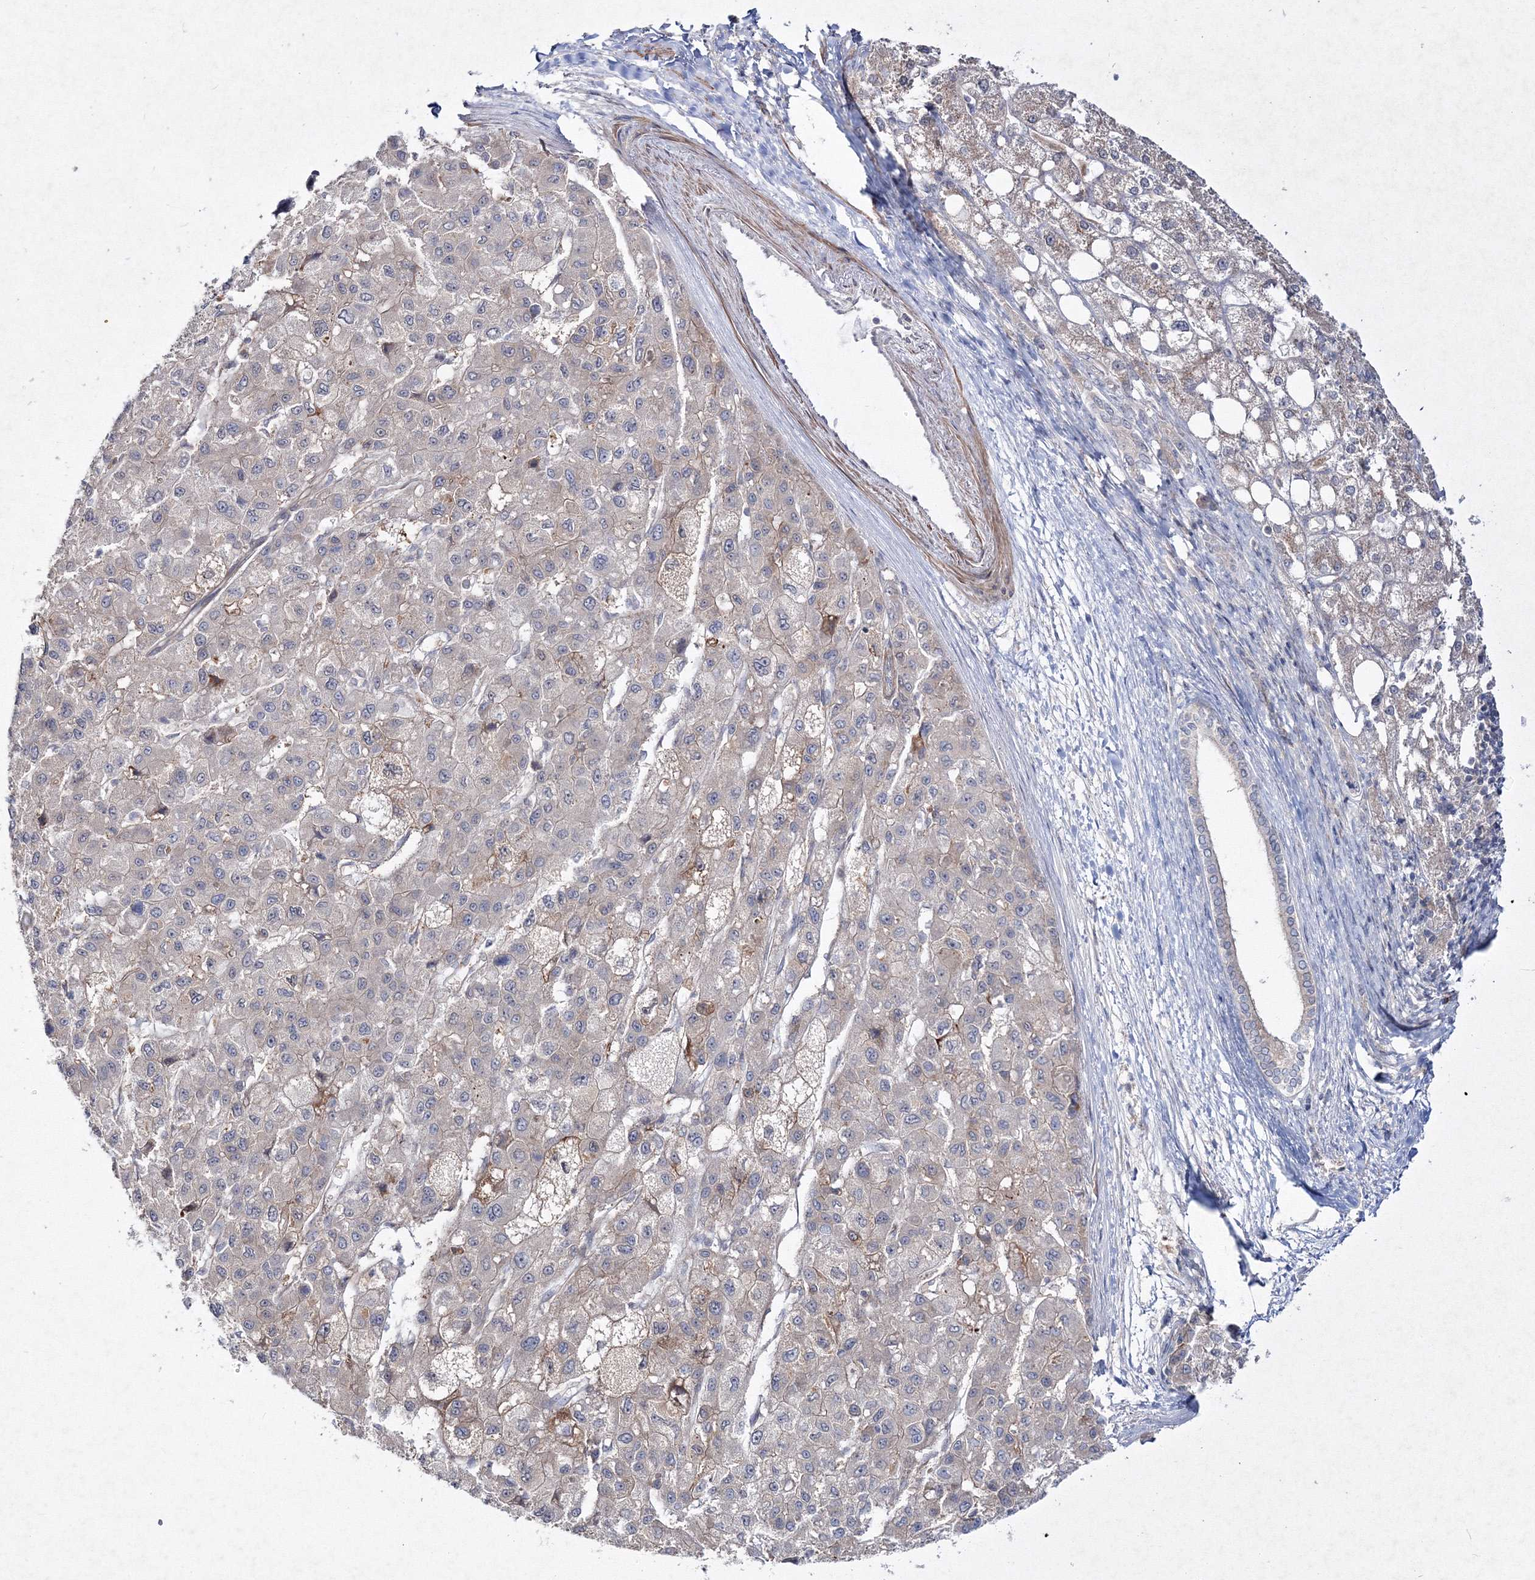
{"staining": {"intensity": "moderate", "quantity": "25%-75%", "location": "cytoplasmic/membranous"}, "tissue": "liver cancer", "cell_type": "Tumor cells", "image_type": "cancer", "snomed": [{"axis": "morphology", "description": "Carcinoma, Hepatocellular, NOS"}, {"axis": "topography", "description": "Liver"}], "caption": "Immunohistochemical staining of human hepatocellular carcinoma (liver) reveals moderate cytoplasmic/membranous protein positivity in approximately 25%-75% of tumor cells. The protein is stained brown, and the nuclei are stained in blue (DAB (3,3'-diaminobenzidine) IHC with brightfield microscopy, high magnification).", "gene": "IPMK", "patient": {"sex": "male", "age": 80}}